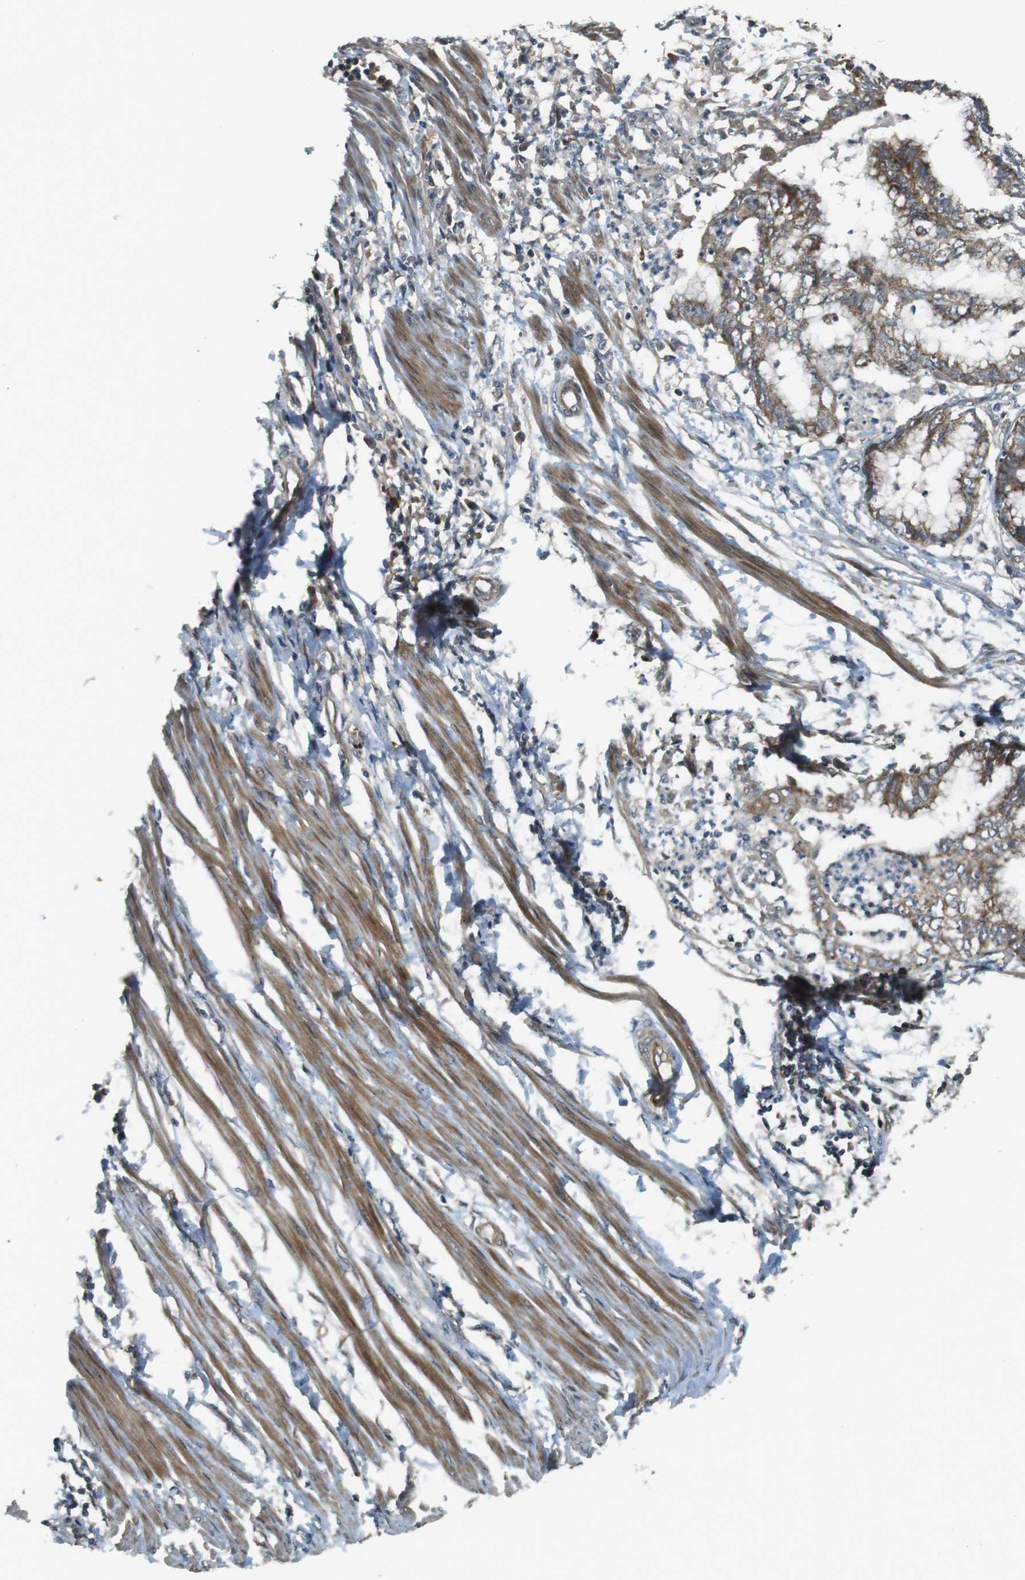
{"staining": {"intensity": "moderate", "quantity": "25%-75%", "location": "cytoplasmic/membranous"}, "tissue": "endometrial cancer", "cell_type": "Tumor cells", "image_type": "cancer", "snomed": [{"axis": "morphology", "description": "Necrosis, NOS"}, {"axis": "morphology", "description": "Adenocarcinoma, NOS"}, {"axis": "topography", "description": "Endometrium"}], "caption": "Protein staining of endometrial adenocarcinoma tissue displays moderate cytoplasmic/membranous staining in approximately 25%-75% of tumor cells. The staining was performed using DAB to visualize the protein expression in brown, while the nuclei were stained in blue with hematoxylin (Magnification: 20x).", "gene": "IFFO2", "patient": {"sex": "female", "age": 79}}